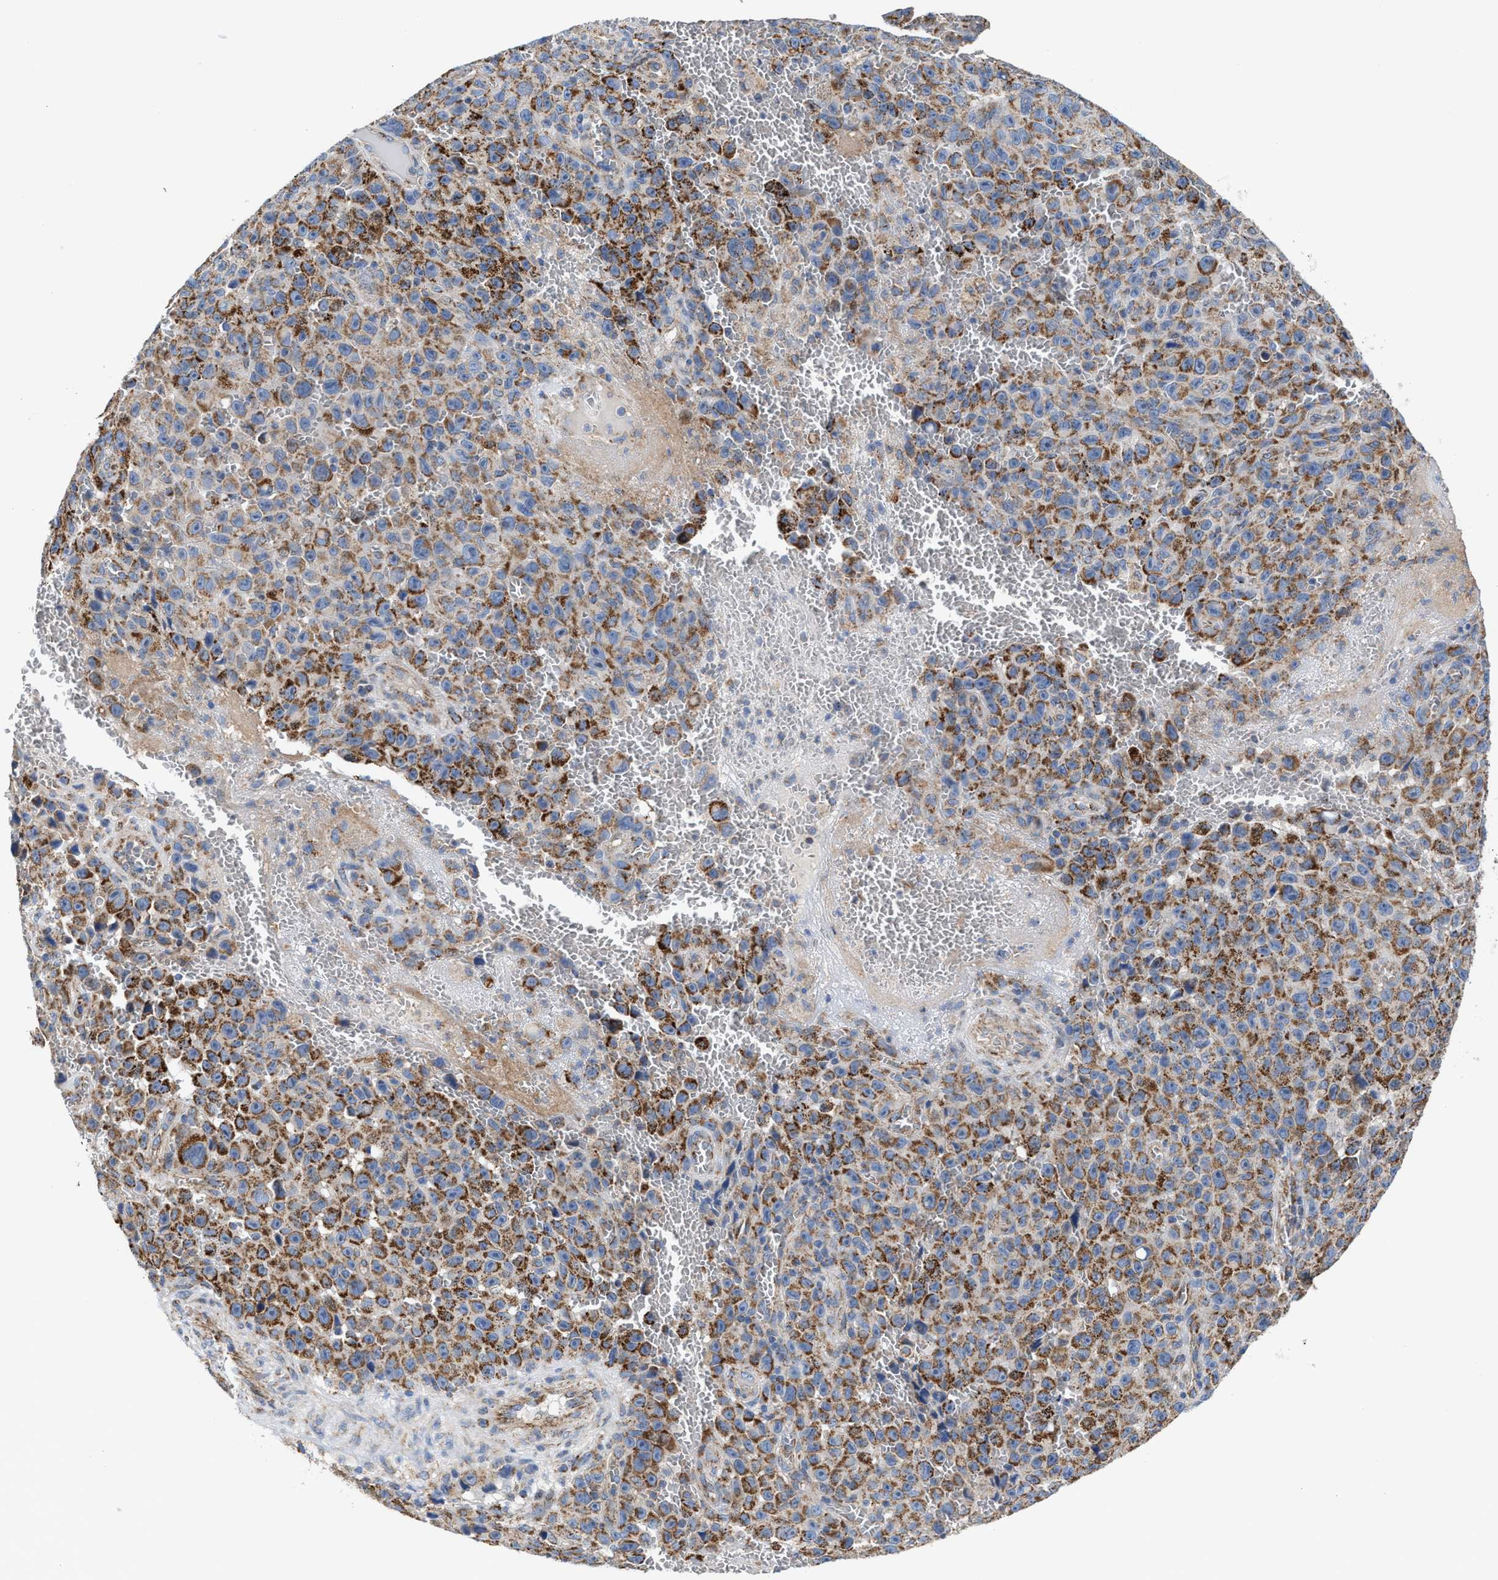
{"staining": {"intensity": "moderate", "quantity": ">75%", "location": "cytoplasmic/membranous"}, "tissue": "melanoma", "cell_type": "Tumor cells", "image_type": "cancer", "snomed": [{"axis": "morphology", "description": "Malignant melanoma, NOS"}, {"axis": "topography", "description": "Skin"}], "caption": "This histopathology image demonstrates malignant melanoma stained with IHC to label a protein in brown. The cytoplasmic/membranous of tumor cells show moderate positivity for the protein. Nuclei are counter-stained blue.", "gene": "MECR", "patient": {"sex": "female", "age": 82}}